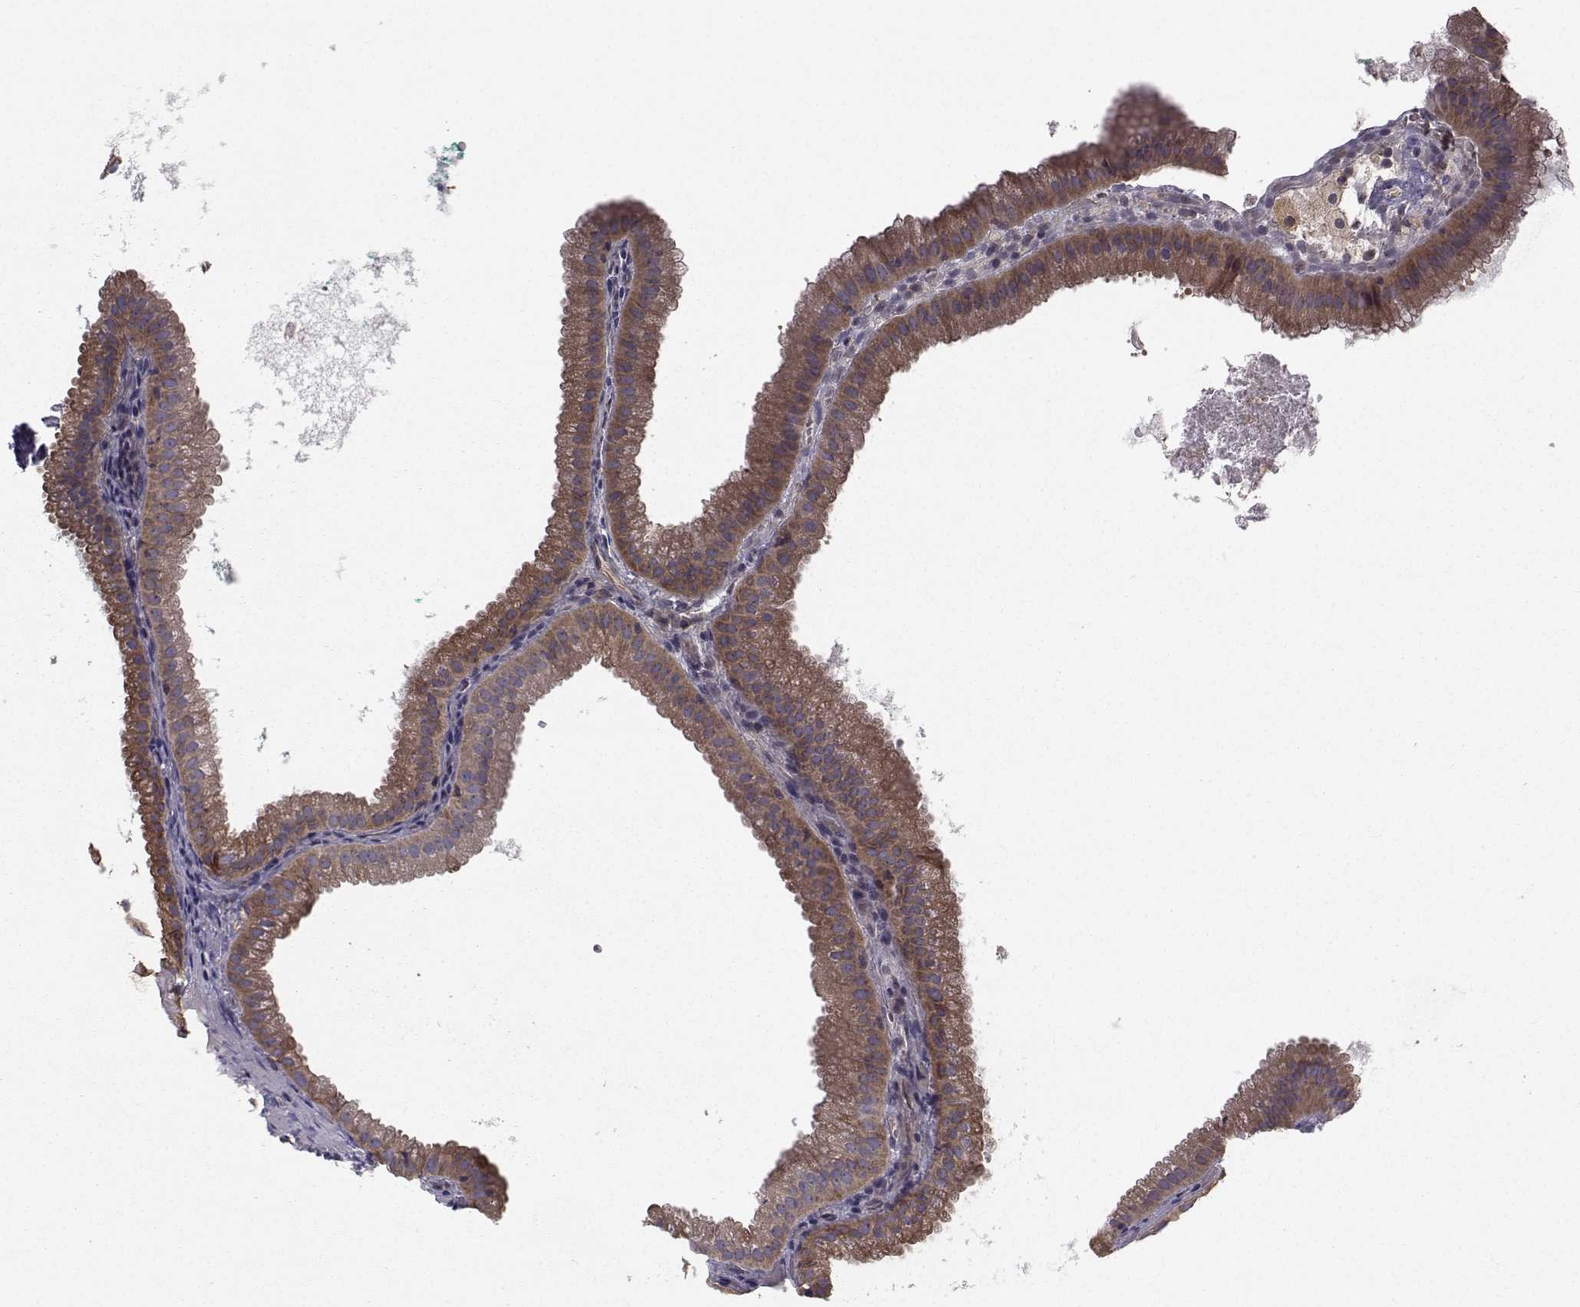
{"staining": {"intensity": "strong", "quantity": ">75%", "location": "cytoplasmic/membranous"}, "tissue": "gallbladder", "cell_type": "Glandular cells", "image_type": "normal", "snomed": [{"axis": "morphology", "description": "Normal tissue, NOS"}, {"axis": "topography", "description": "Gallbladder"}], "caption": "This image reveals IHC staining of benign human gallbladder, with high strong cytoplasmic/membranous staining in about >75% of glandular cells.", "gene": "TRIP10", "patient": {"sex": "male", "age": 67}}